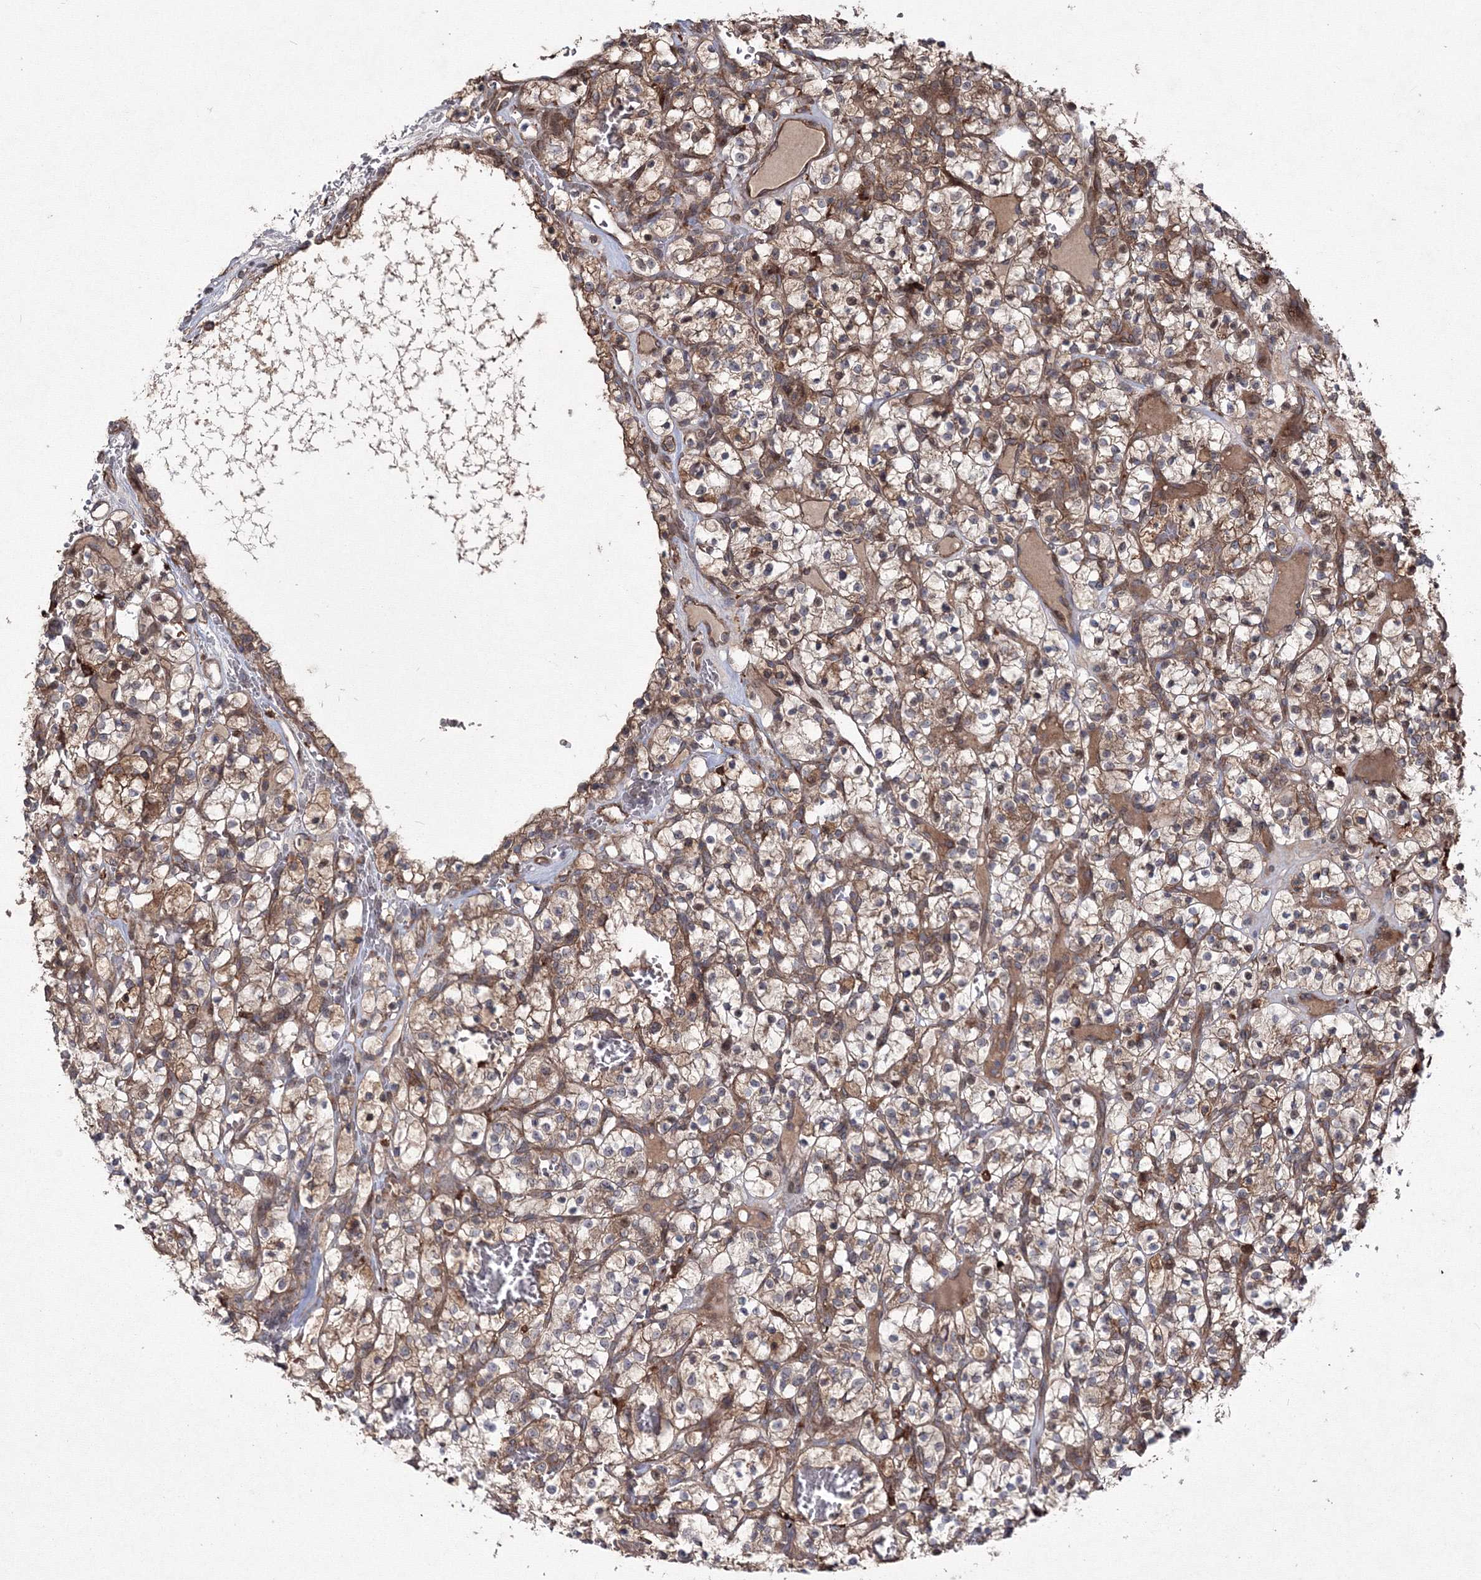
{"staining": {"intensity": "moderate", "quantity": ">75%", "location": "cytoplasmic/membranous"}, "tissue": "renal cancer", "cell_type": "Tumor cells", "image_type": "cancer", "snomed": [{"axis": "morphology", "description": "Adenocarcinoma, NOS"}, {"axis": "topography", "description": "Kidney"}], "caption": "Moderate cytoplasmic/membranous positivity is present in approximately >75% of tumor cells in renal adenocarcinoma.", "gene": "RANBP3L", "patient": {"sex": "female", "age": 57}}